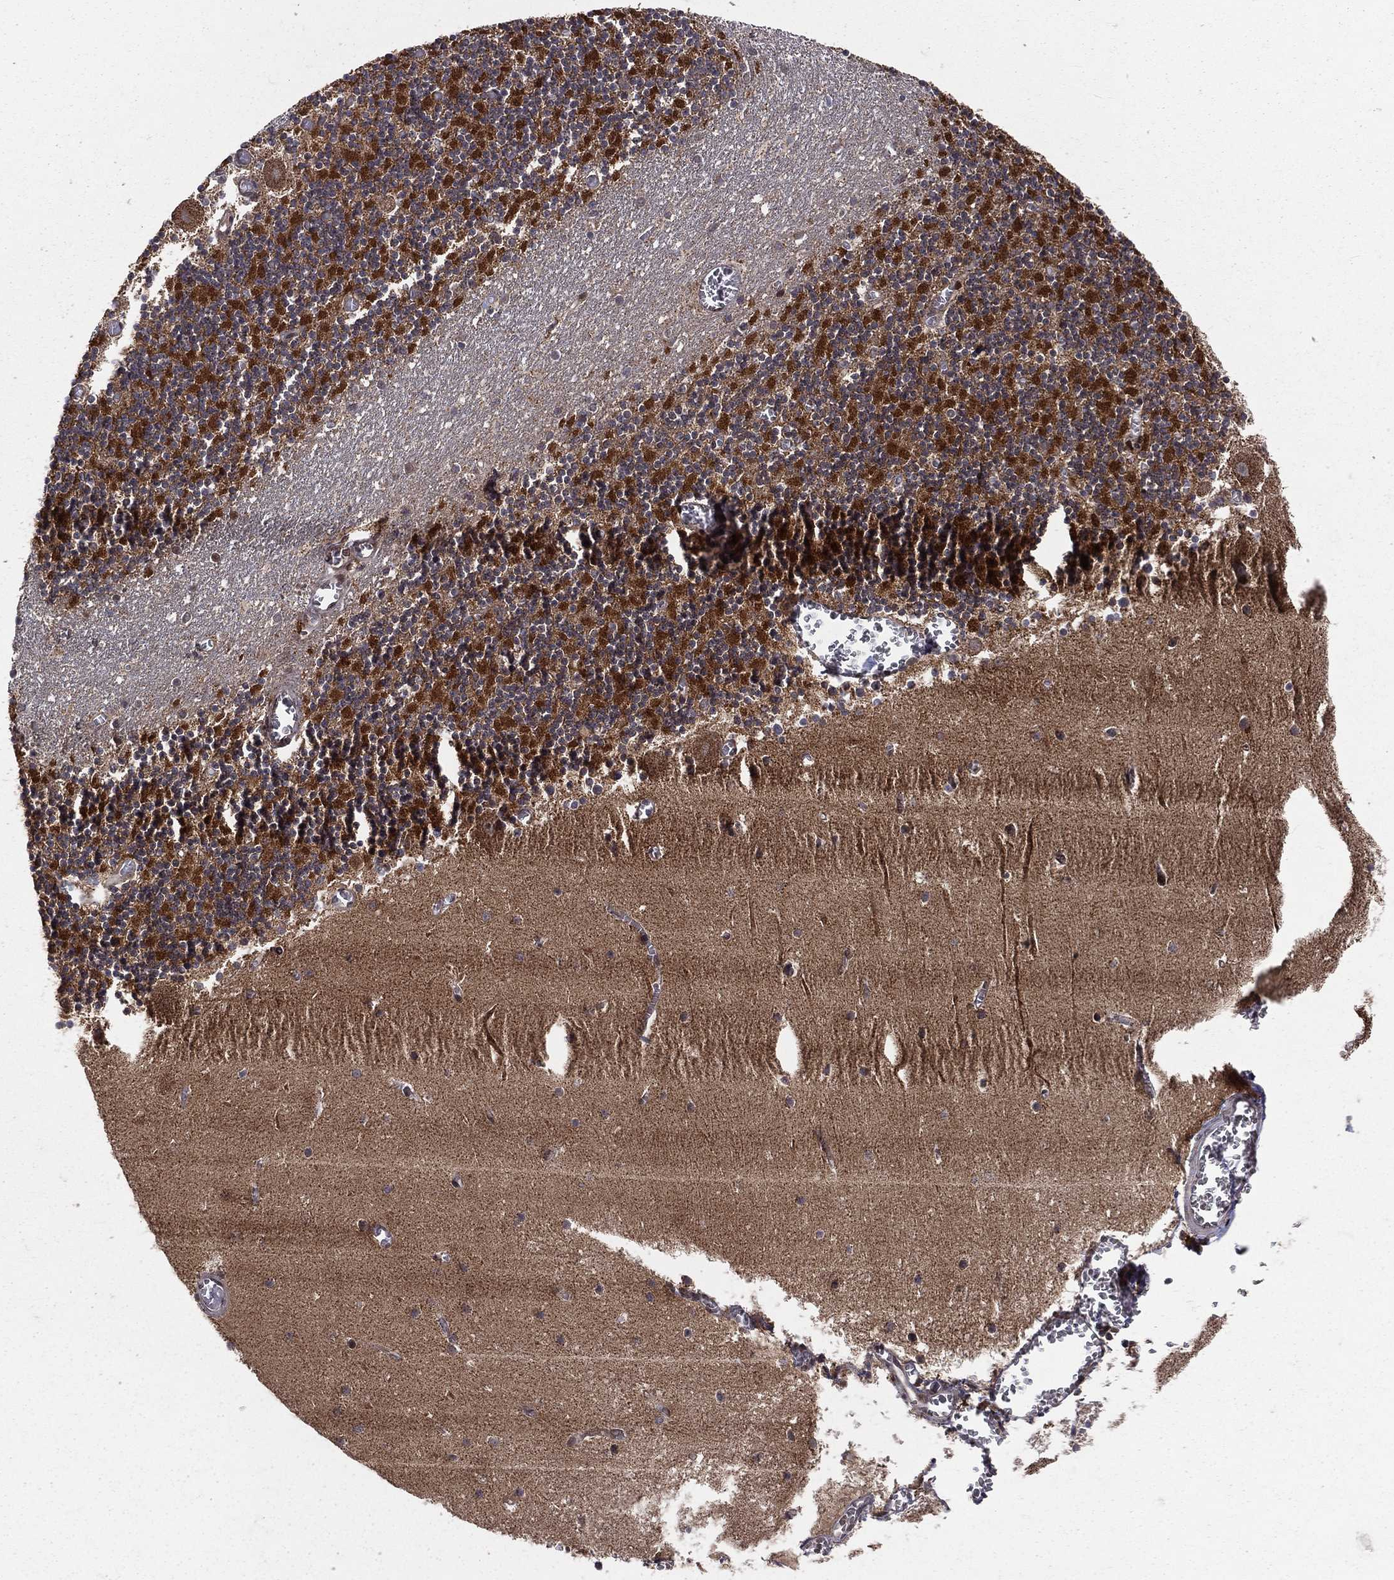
{"staining": {"intensity": "negative", "quantity": "none", "location": "none"}, "tissue": "cerebellum", "cell_type": "Cells in granular layer", "image_type": "normal", "snomed": [{"axis": "morphology", "description": "Normal tissue, NOS"}, {"axis": "topography", "description": "Cerebellum"}], "caption": "Cells in granular layer are negative for brown protein staining in benign cerebellum. The staining was performed using DAB (3,3'-diaminobenzidine) to visualize the protein expression in brown, while the nuclei were stained in blue with hematoxylin (Magnification: 20x).", "gene": "MDM2", "patient": {"sex": "female", "age": 28}}